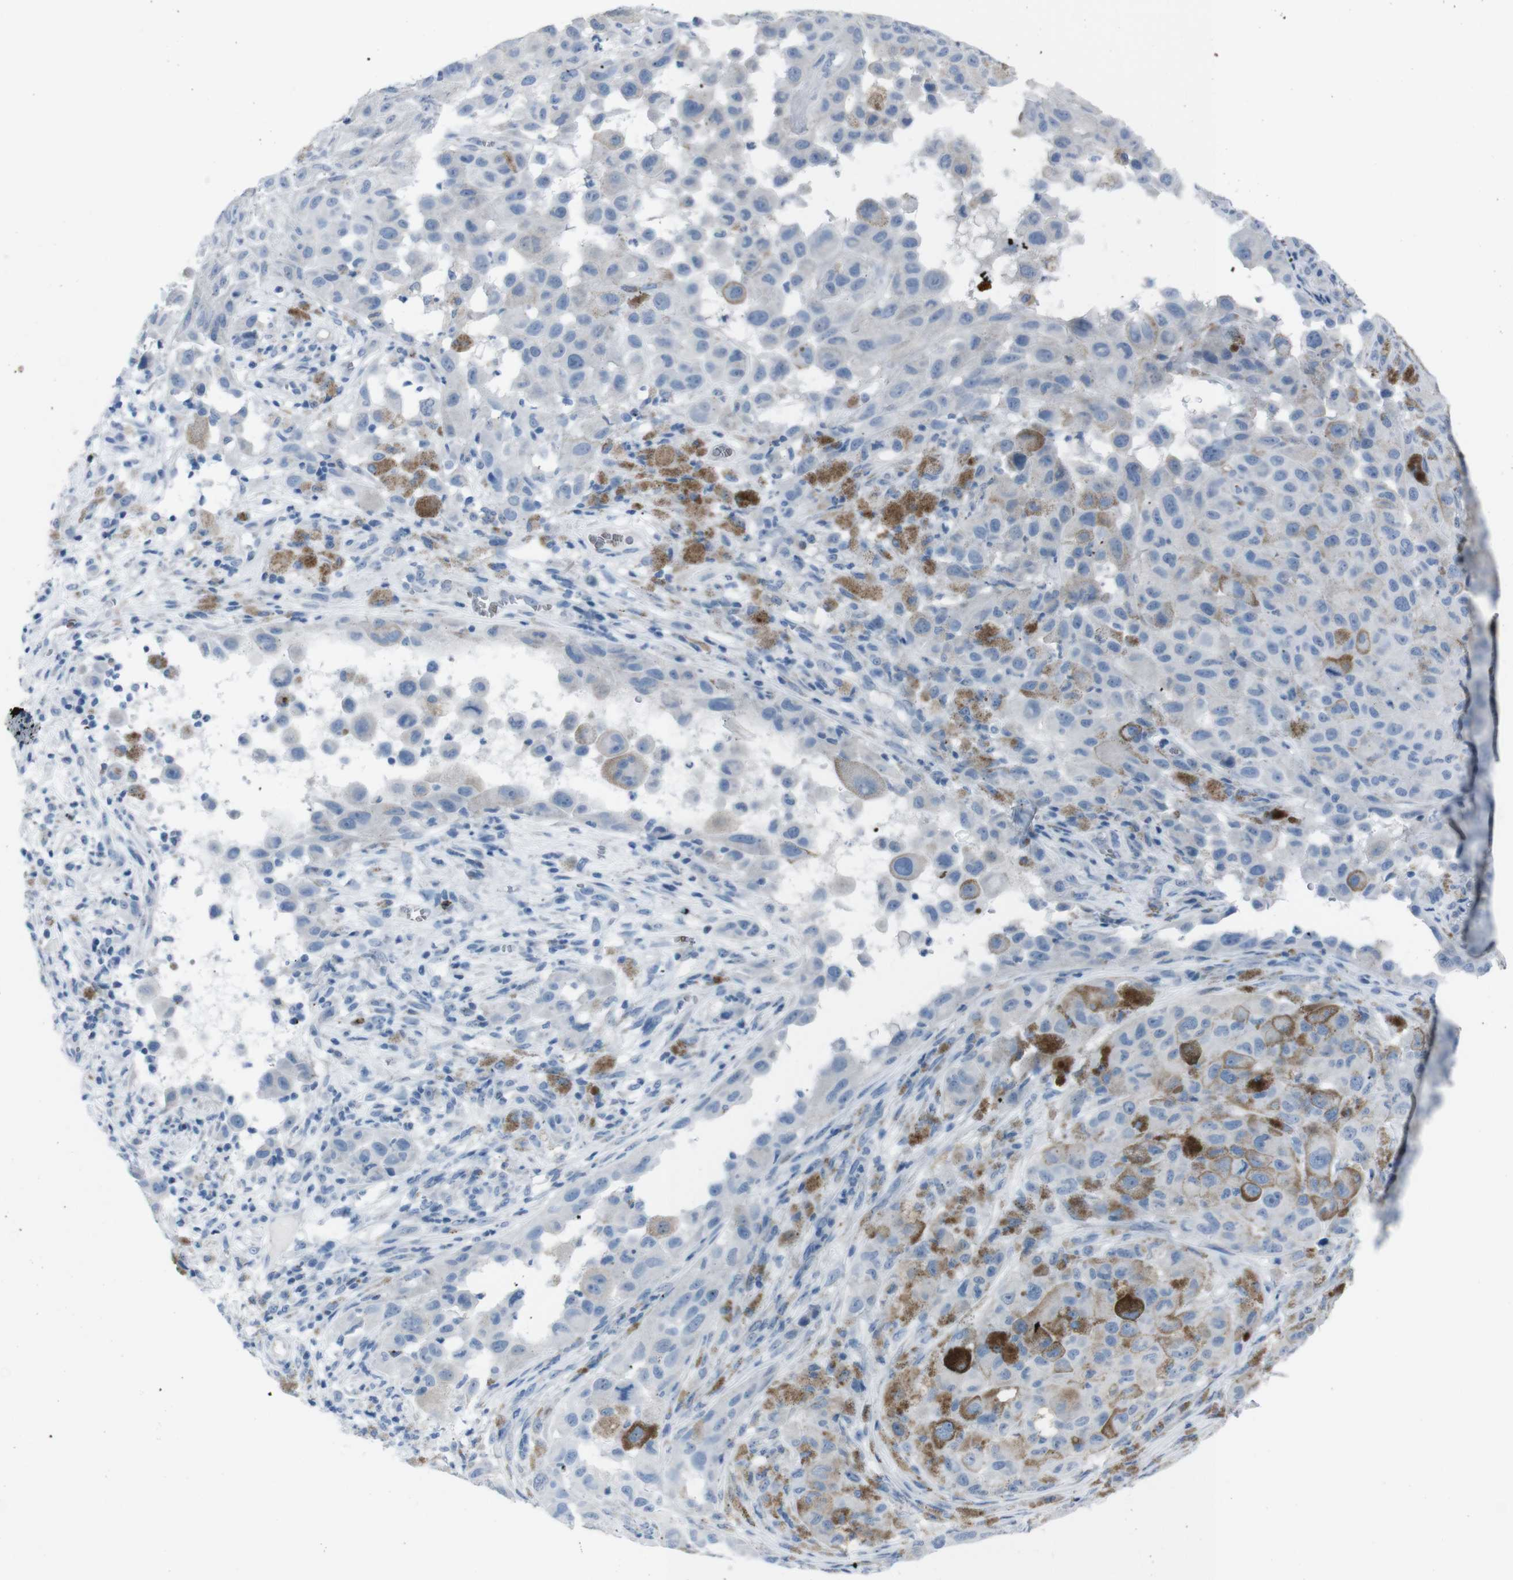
{"staining": {"intensity": "negative", "quantity": "none", "location": "none"}, "tissue": "melanoma", "cell_type": "Tumor cells", "image_type": "cancer", "snomed": [{"axis": "morphology", "description": "Malignant melanoma, NOS"}, {"axis": "topography", "description": "Skin"}], "caption": "Melanoma stained for a protein using IHC exhibits no staining tumor cells.", "gene": "ST6GAL1", "patient": {"sex": "male", "age": 96}}